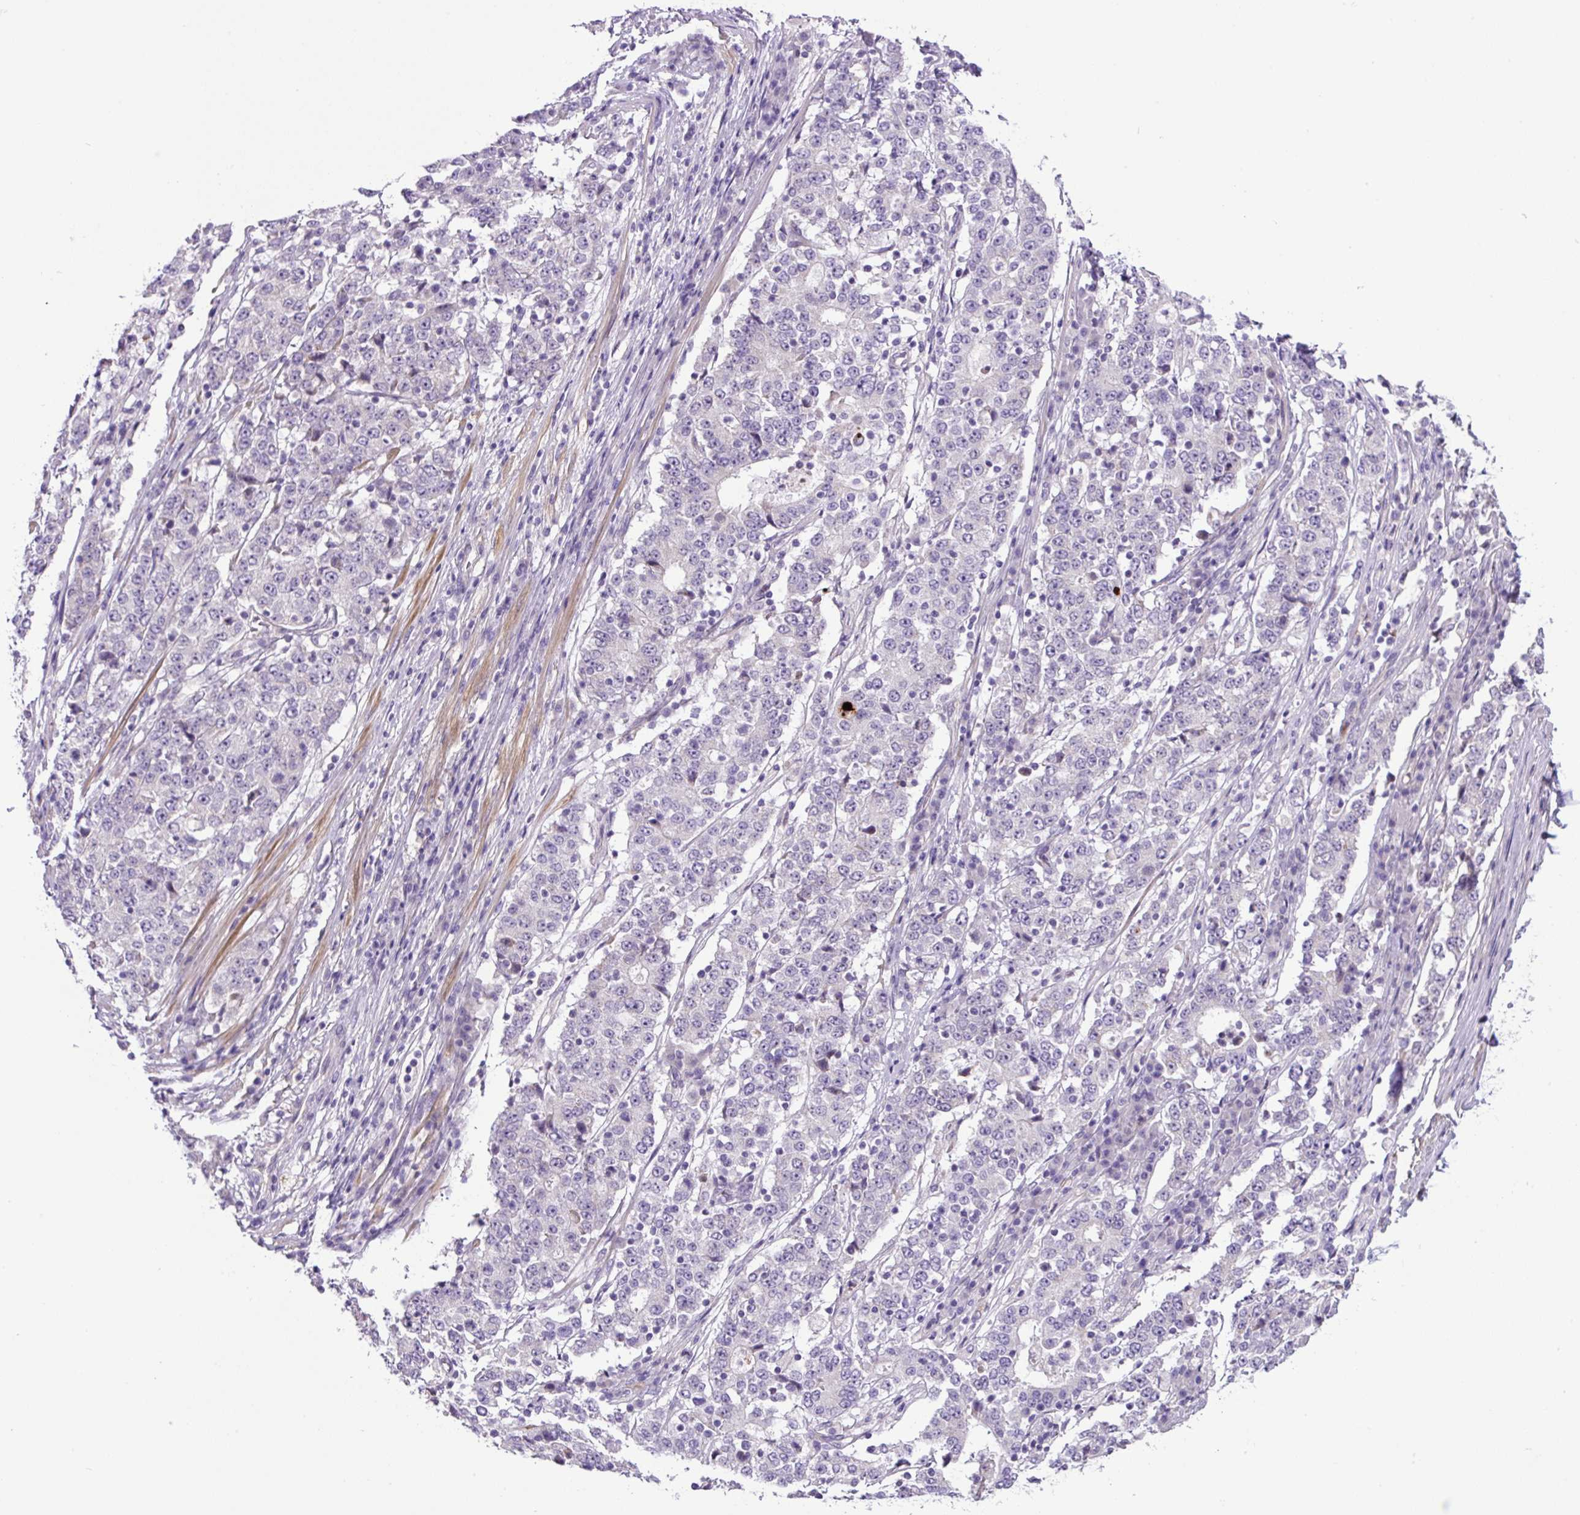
{"staining": {"intensity": "negative", "quantity": "none", "location": "none"}, "tissue": "stomach cancer", "cell_type": "Tumor cells", "image_type": "cancer", "snomed": [{"axis": "morphology", "description": "Adenocarcinoma, NOS"}, {"axis": "topography", "description": "Stomach"}], "caption": "High power microscopy photomicrograph of an immunohistochemistry (IHC) micrograph of stomach cancer, revealing no significant positivity in tumor cells.", "gene": "OGDHL", "patient": {"sex": "male", "age": 59}}